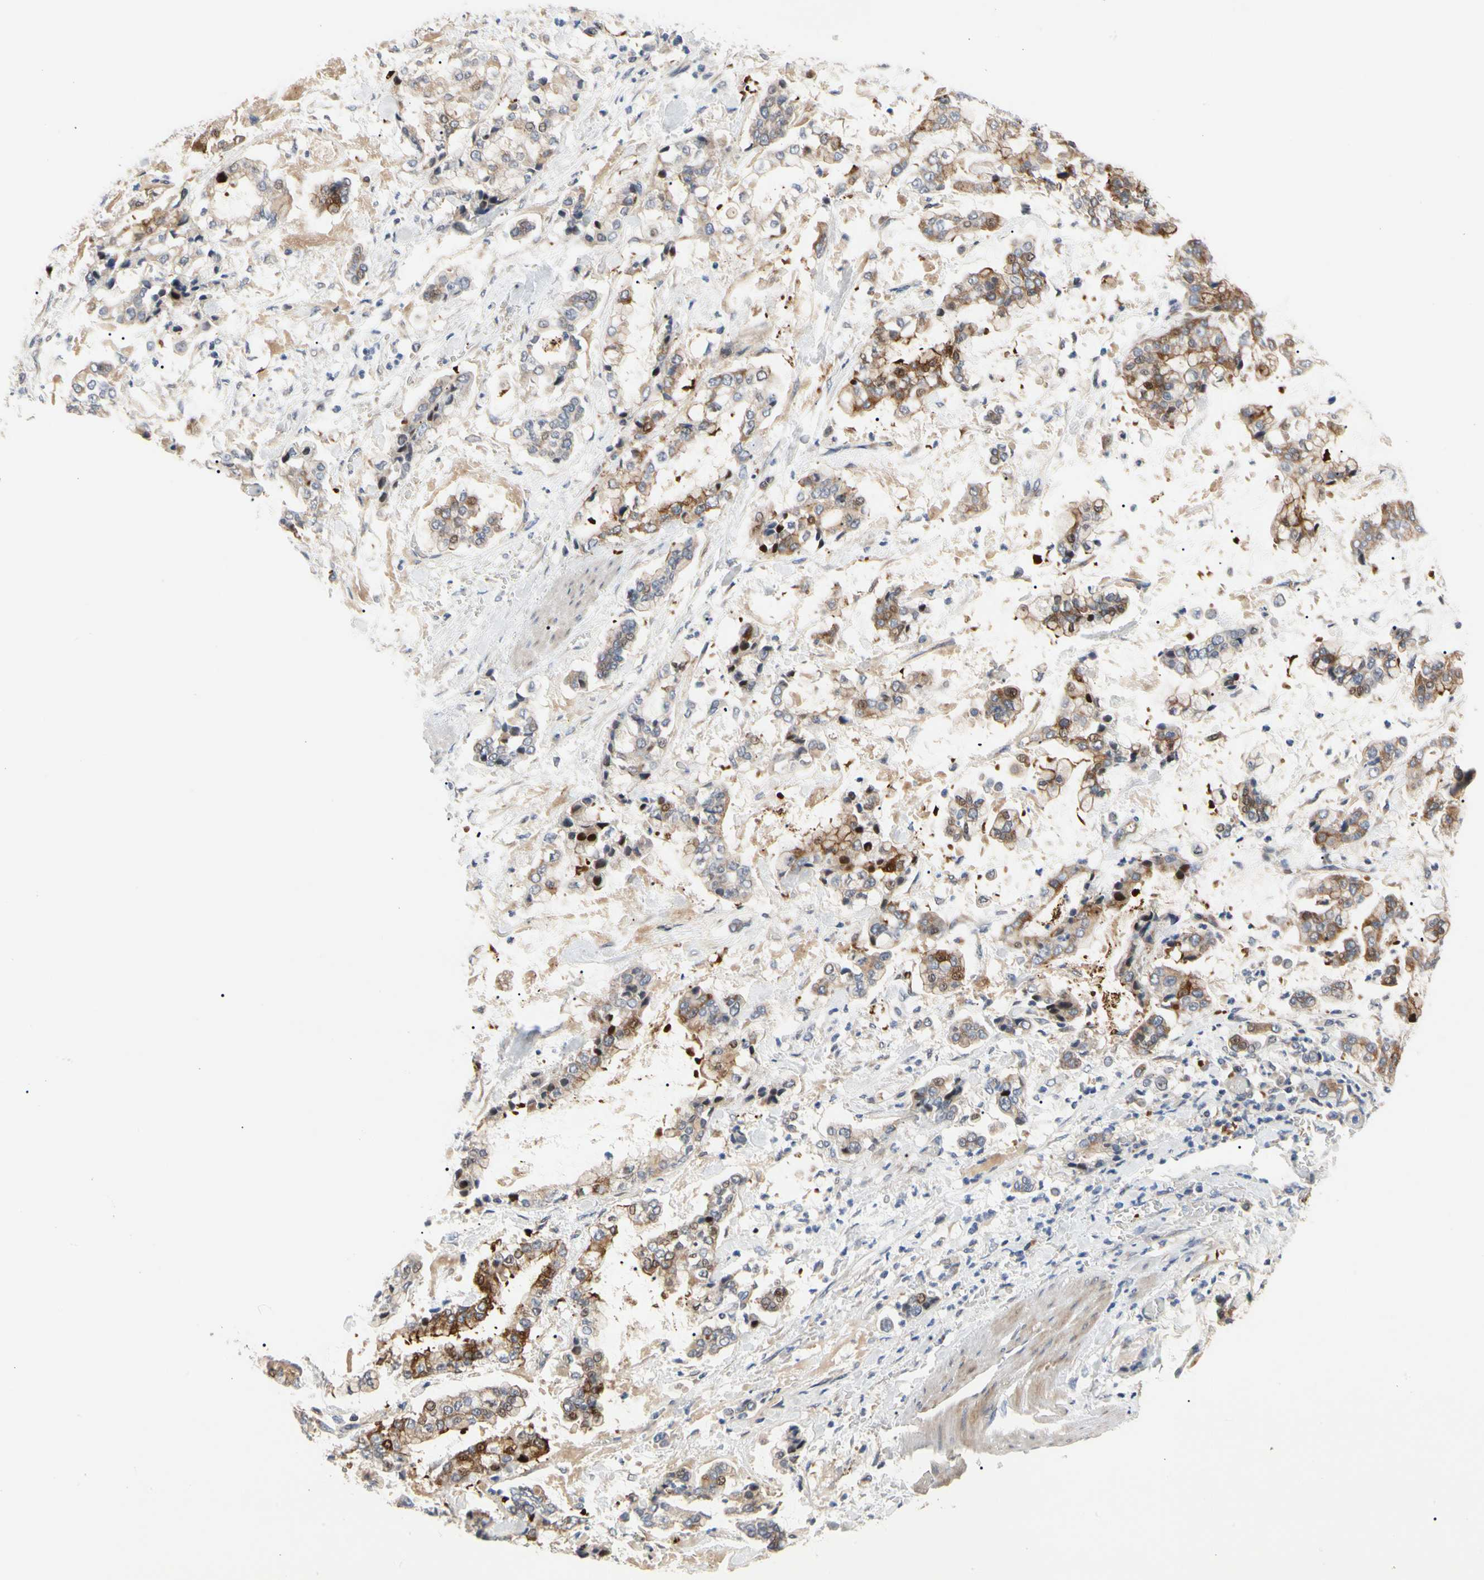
{"staining": {"intensity": "strong", "quantity": ">75%", "location": "cytoplasmic/membranous,nuclear"}, "tissue": "stomach cancer", "cell_type": "Tumor cells", "image_type": "cancer", "snomed": [{"axis": "morphology", "description": "Normal tissue, NOS"}, {"axis": "morphology", "description": "Adenocarcinoma, NOS"}, {"axis": "topography", "description": "Stomach, upper"}, {"axis": "topography", "description": "Stomach"}], "caption": "Approximately >75% of tumor cells in stomach adenocarcinoma reveal strong cytoplasmic/membranous and nuclear protein staining as visualized by brown immunohistochemical staining.", "gene": "HMGCR", "patient": {"sex": "male", "age": 76}}